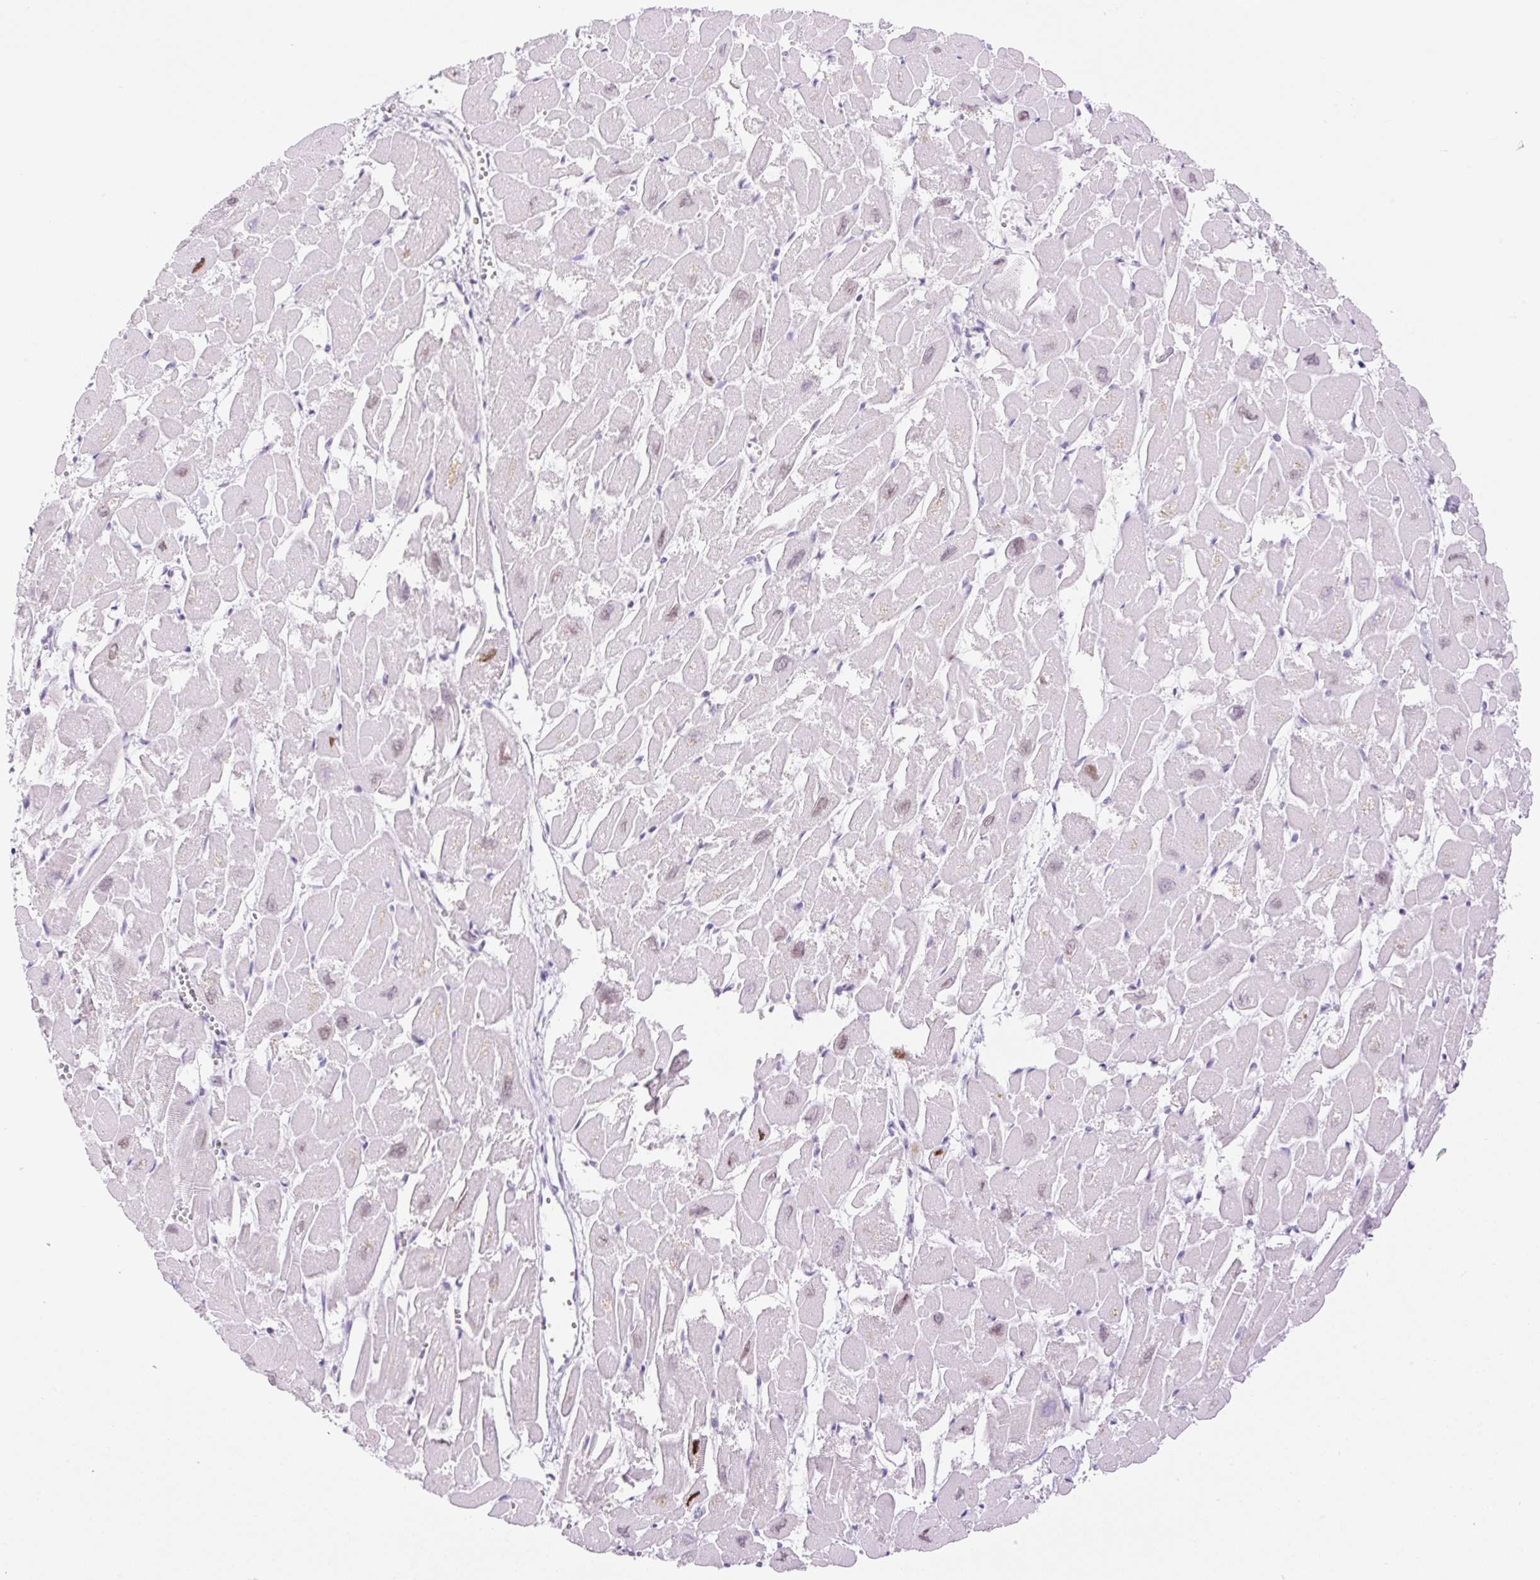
{"staining": {"intensity": "moderate", "quantity": "<25%", "location": "nuclear"}, "tissue": "heart muscle", "cell_type": "Cardiomyocytes", "image_type": "normal", "snomed": [{"axis": "morphology", "description": "Normal tissue, NOS"}, {"axis": "topography", "description": "Heart"}], "caption": "Moderate nuclear positivity is appreciated in about <25% of cardiomyocytes in unremarkable heart muscle.", "gene": "SP140L", "patient": {"sex": "male", "age": 54}}